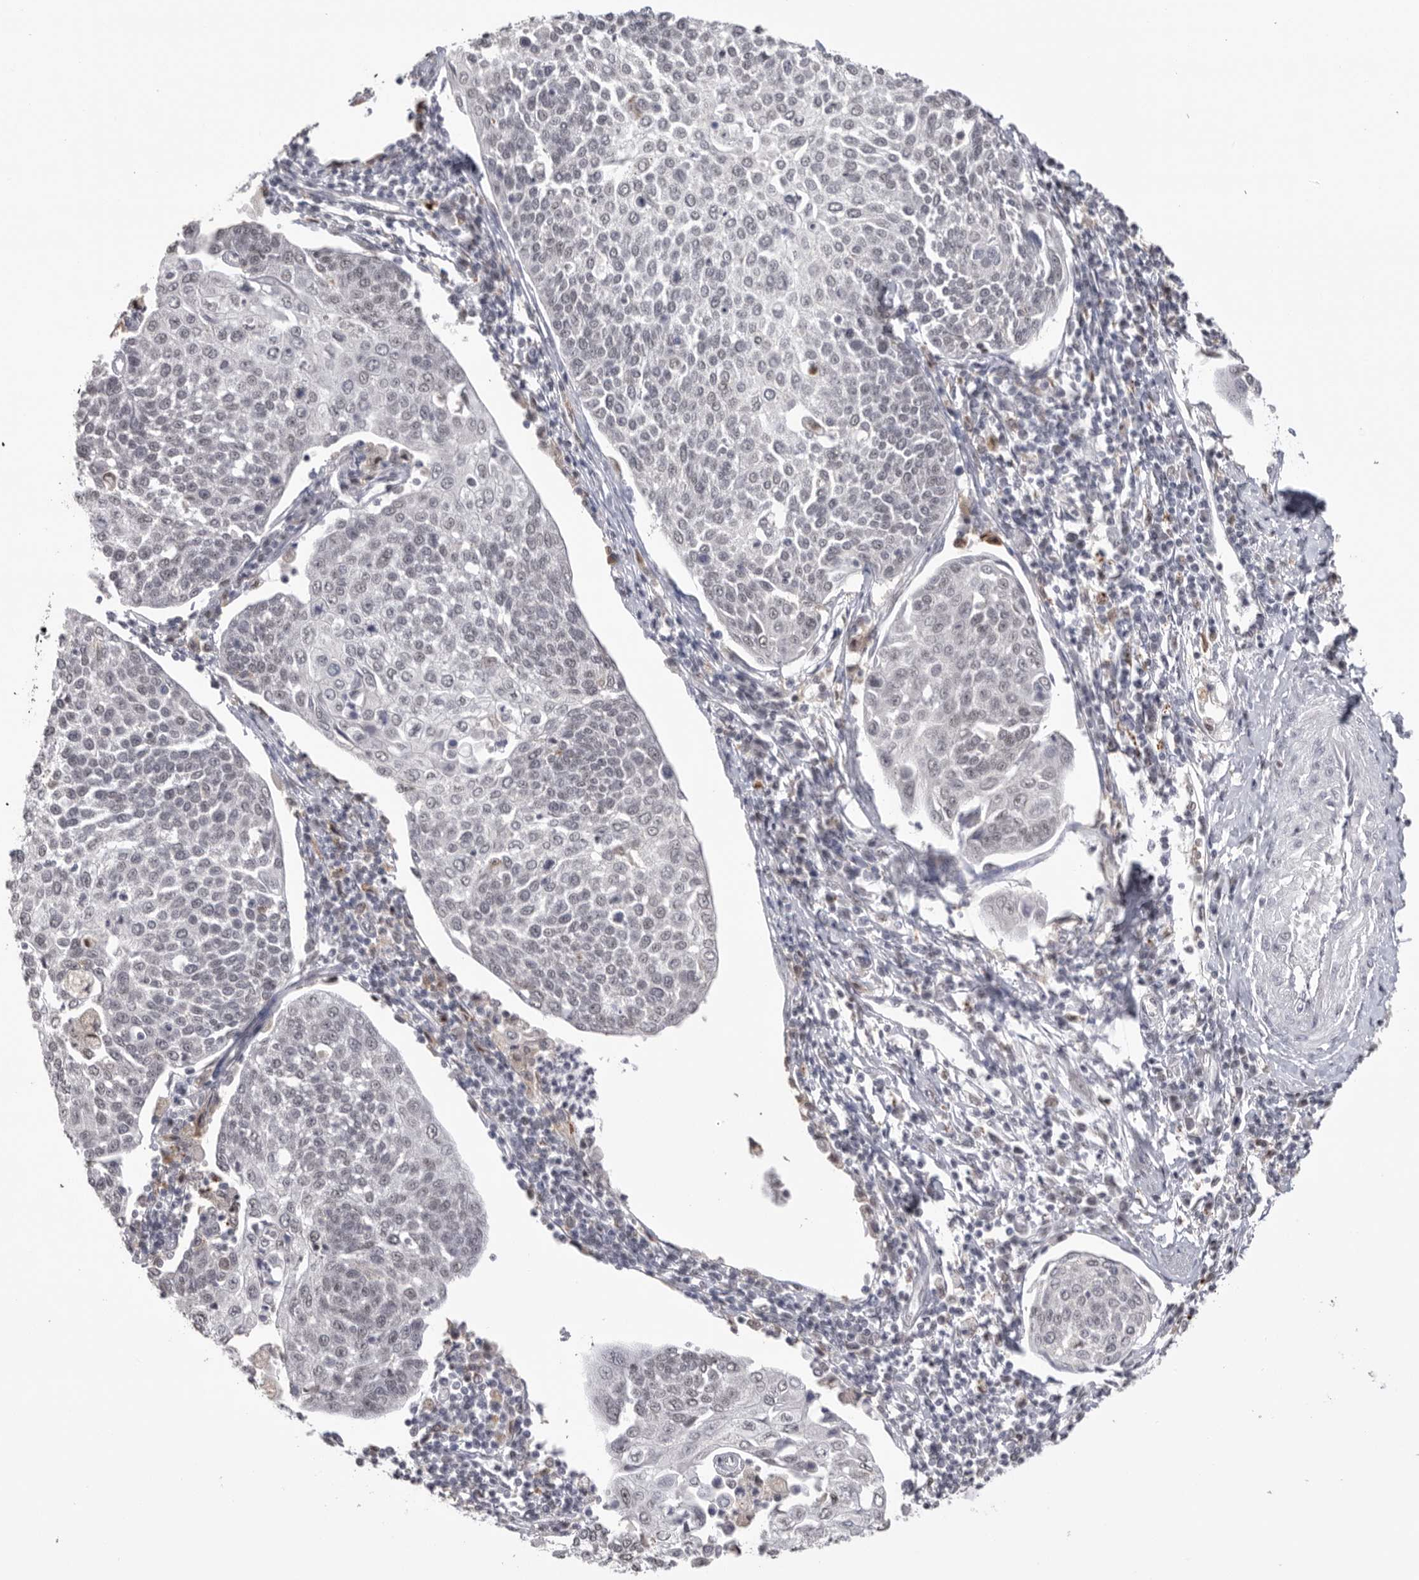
{"staining": {"intensity": "weak", "quantity": "<25%", "location": "nuclear"}, "tissue": "cervical cancer", "cell_type": "Tumor cells", "image_type": "cancer", "snomed": [{"axis": "morphology", "description": "Squamous cell carcinoma, NOS"}, {"axis": "topography", "description": "Cervix"}], "caption": "Immunohistochemistry of cervical cancer (squamous cell carcinoma) shows no staining in tumor cells.", "gene": "BCLAF3", "patient": {"sex": "female", "age": 34}}